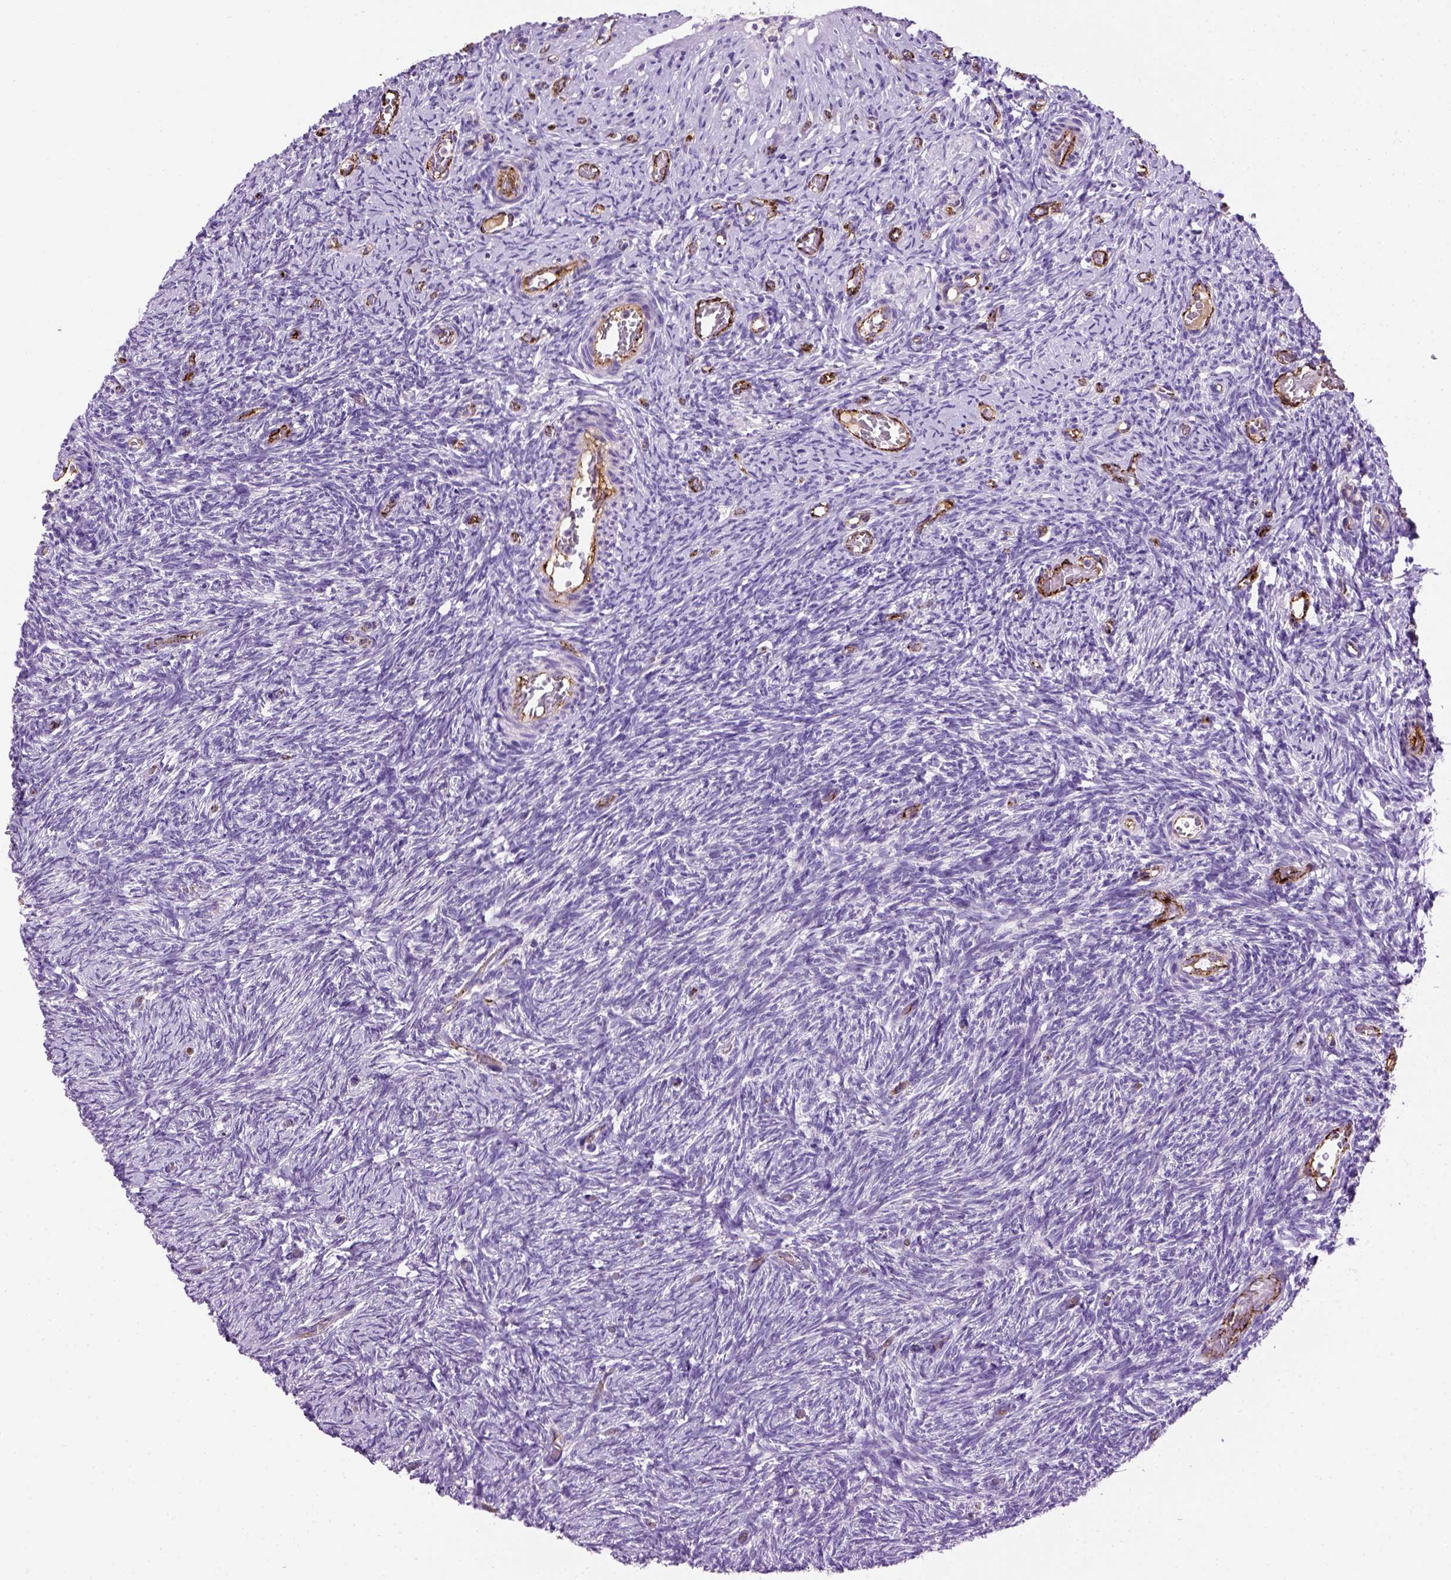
{"staining": {"intensity": "negative", "quantity": "none", "location": "none"}, "tissue": "ovary", "cell_type": "Ovarian stroma cells", "image_type": "normal", "snomed": [{"axis": "morphology", "description": "Normal tissue, NOS"}, {"axis": "topography", "description": "Ovary"}], "caption": "Immunohistochemical staining of benign ovary displays no significant positivity in ovarian stroma cells.", "gene": "VWF", "patient": {"sex": "female", "age": 39}}